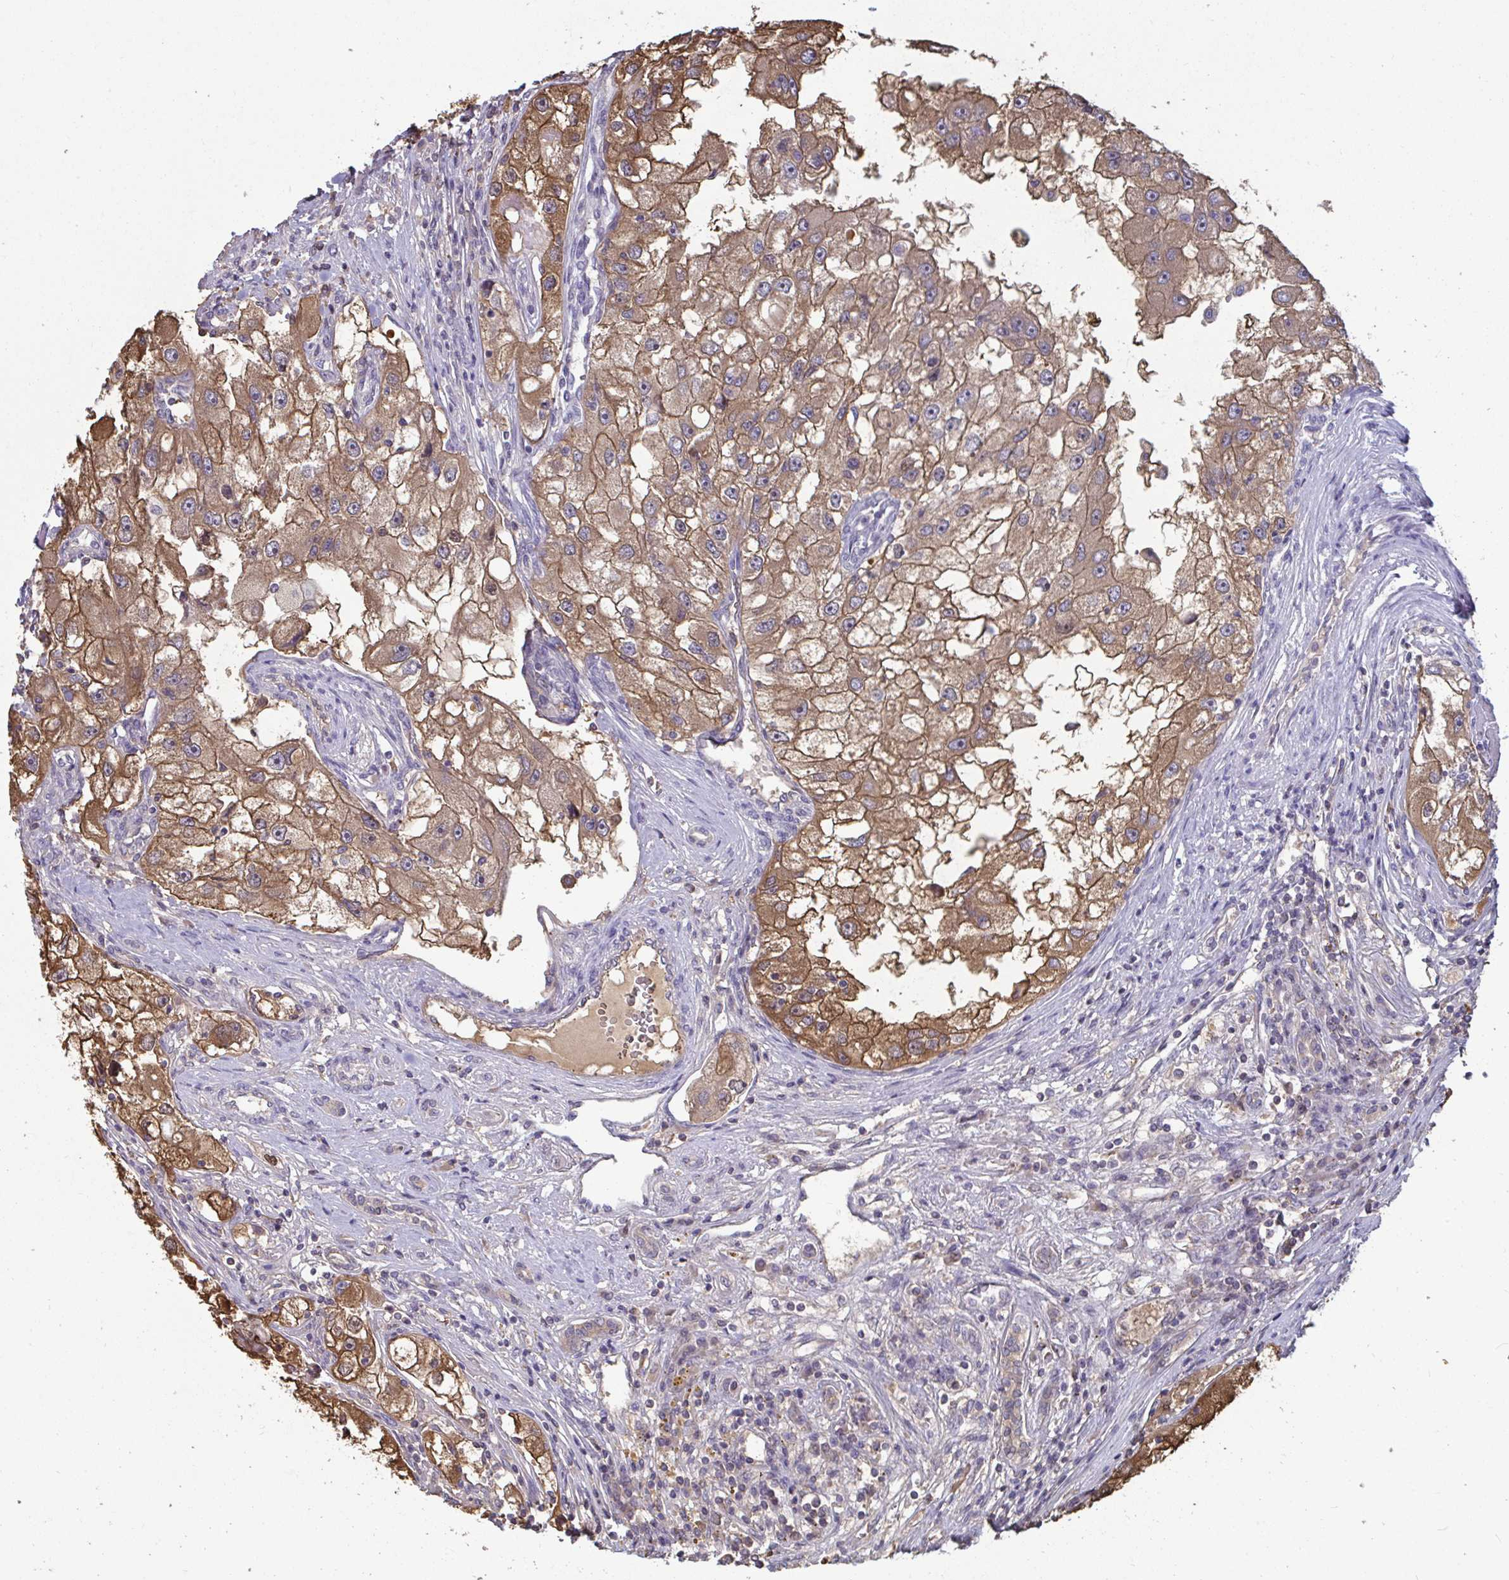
{"staining": {"intensity": "moderate", "quantity": ">75%", "location": "cytoplasmic/membranous"}, "tissue": "renal cancer", "cell_type": "Tumor cells", "image_type": "cancer", "snomed": [{"axis": "morphology", "description": "Adenocarcinoma, NOS"}, {"axis": "topography", "description": "Kidney"}], "caption": "High-power microscopy captured an immunohistochemistry photomicrograph of adenocarcinoma (renal), revealing moderate cytoplasmic/membranous positivity in about >75% of tumor cells.", "gene": "TTC9C", "patient": {"sex": "male", "age": 63}}